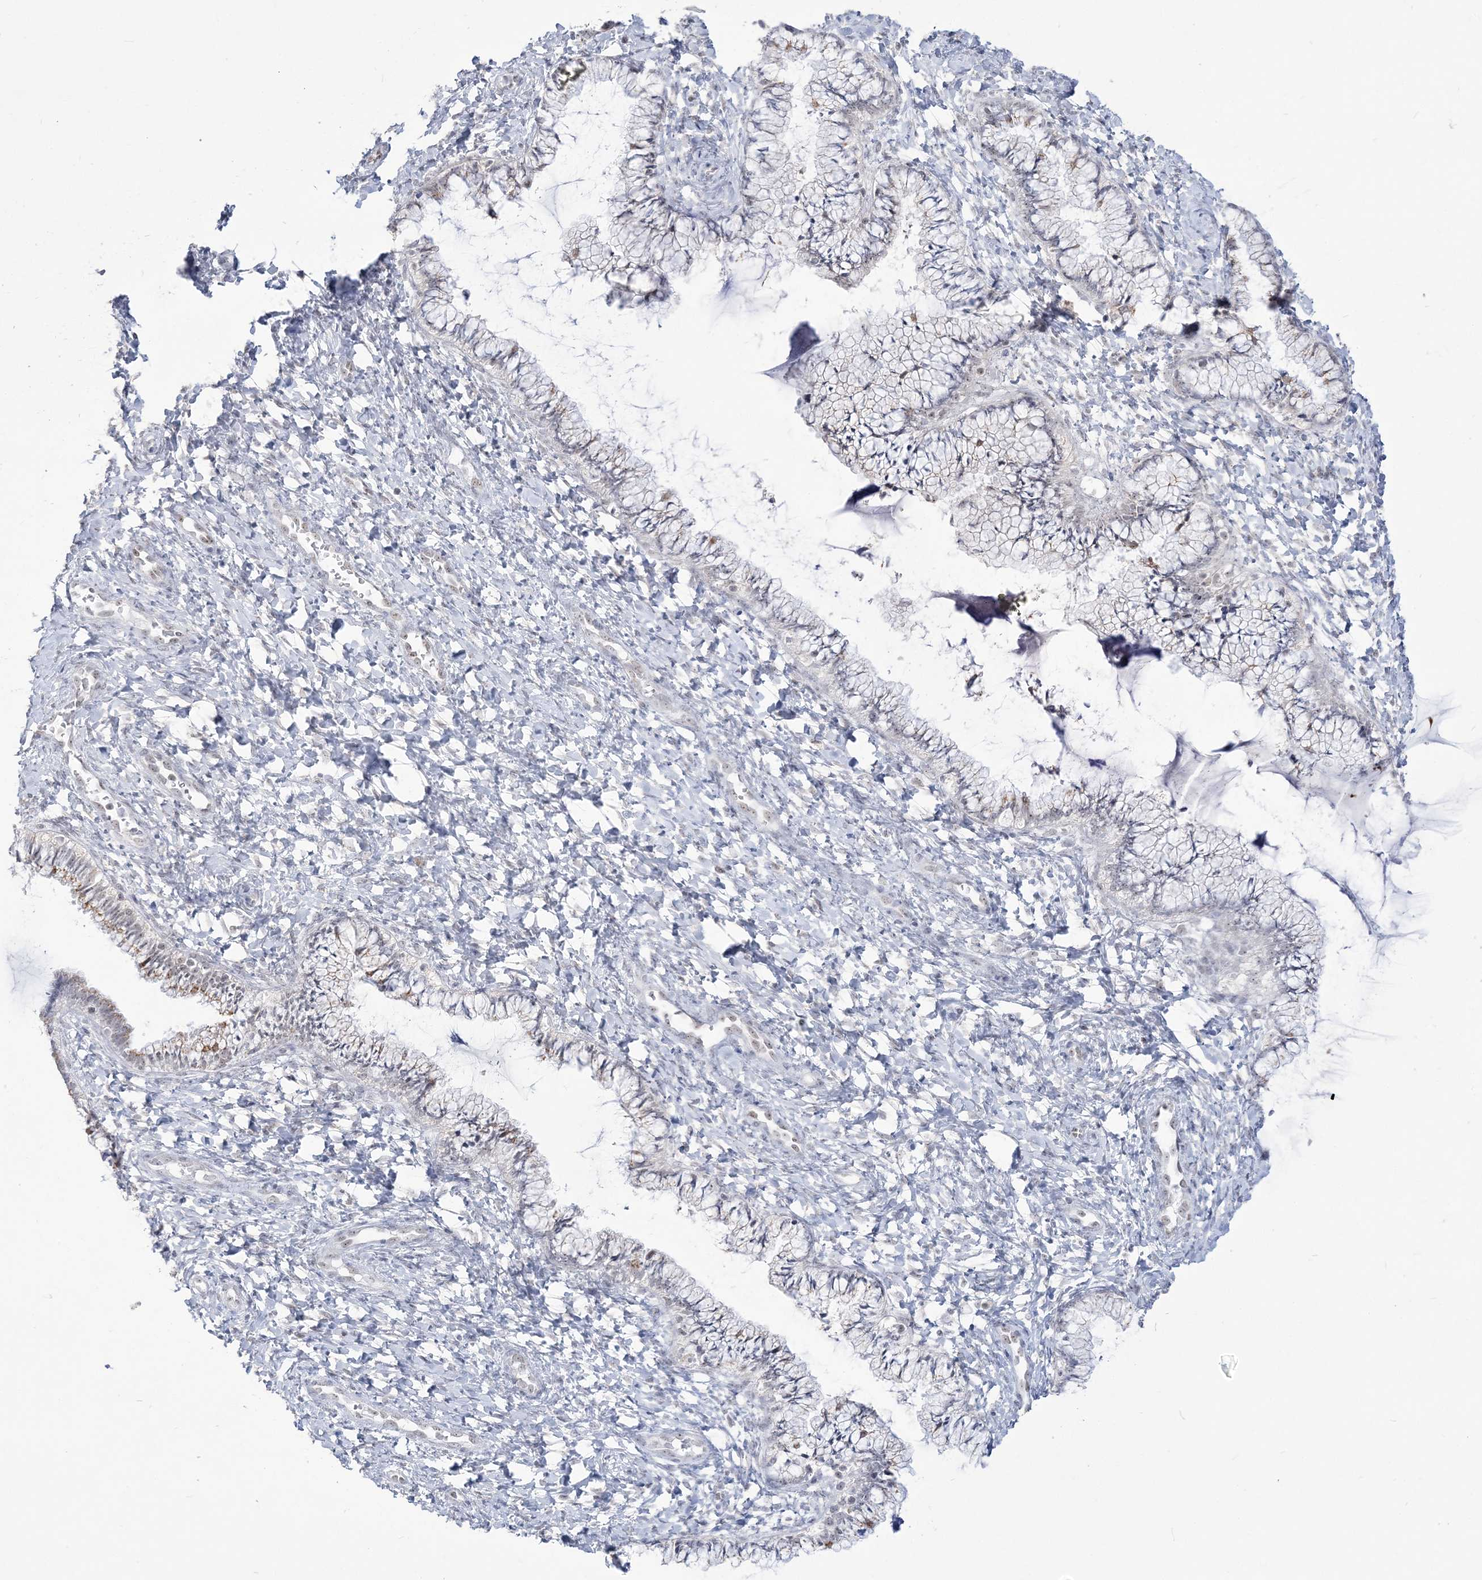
{"staining": {"intensity": "weak", "quantity": "25%-75%", "location": "cytoplasmic/membranous,nuclear"}, "tissue": "cervix", "cell_type": "Glandular cells", "image_type": "normal", "snomed": [{"axis": "morphology", "description": "Normal tissue, NOS"}, {"axis": "morphology", "description": "Adenocarcinoma, NOS"}, {"axis": "topography", "description": "Cervix"}], "caption": "This photomicrograph demonstrates IHC staining of benign cervix, with low weak cytoplasmic/membranous,nuclear positivity in about 25%-75% of glandular cells.", "gene": "DDX21", "patient": {"sex": "female", "age": 29}}